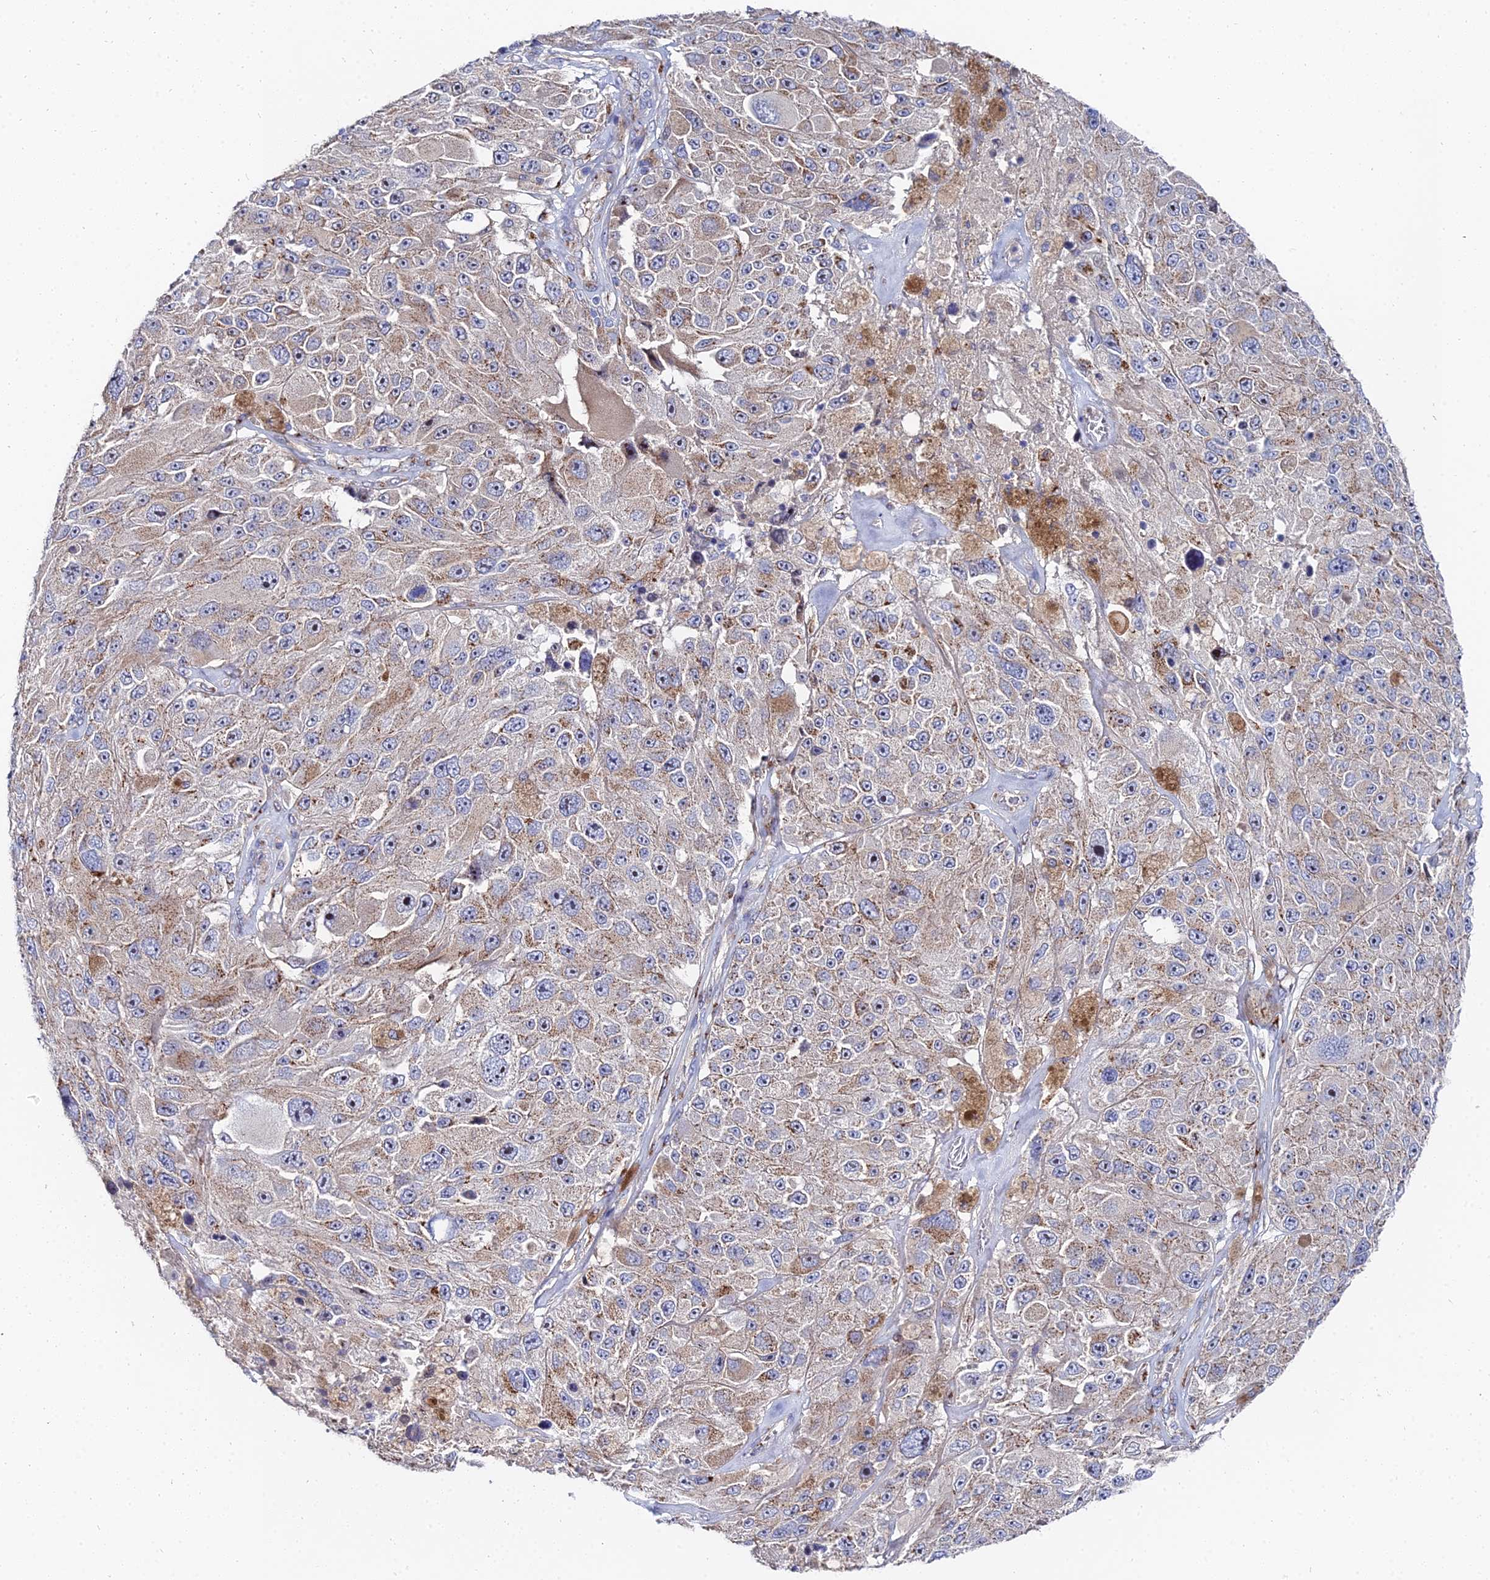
{"staining": {"intensity": "weak", "quantity": "25%-75%", "location": "cytoplasmic/membranous"}, "tissue": "melanoma", "cell_type": "Tumor cells", "image_type": "cancer", "snomed": [{"axis": "morphology", "description": "Malignant melanoma, Metastatic site"}, {"axis": "topography", "description": "Lymph node"}], "caption": "Malignant melanoma (metastatic site) stained with a brown dye shows weak cytoplasmic/membranous positive expression in approximately 25%-75% of tumor cells.", "gene": "BORCS8", "patient": {"sex": "male", "age": 62}}